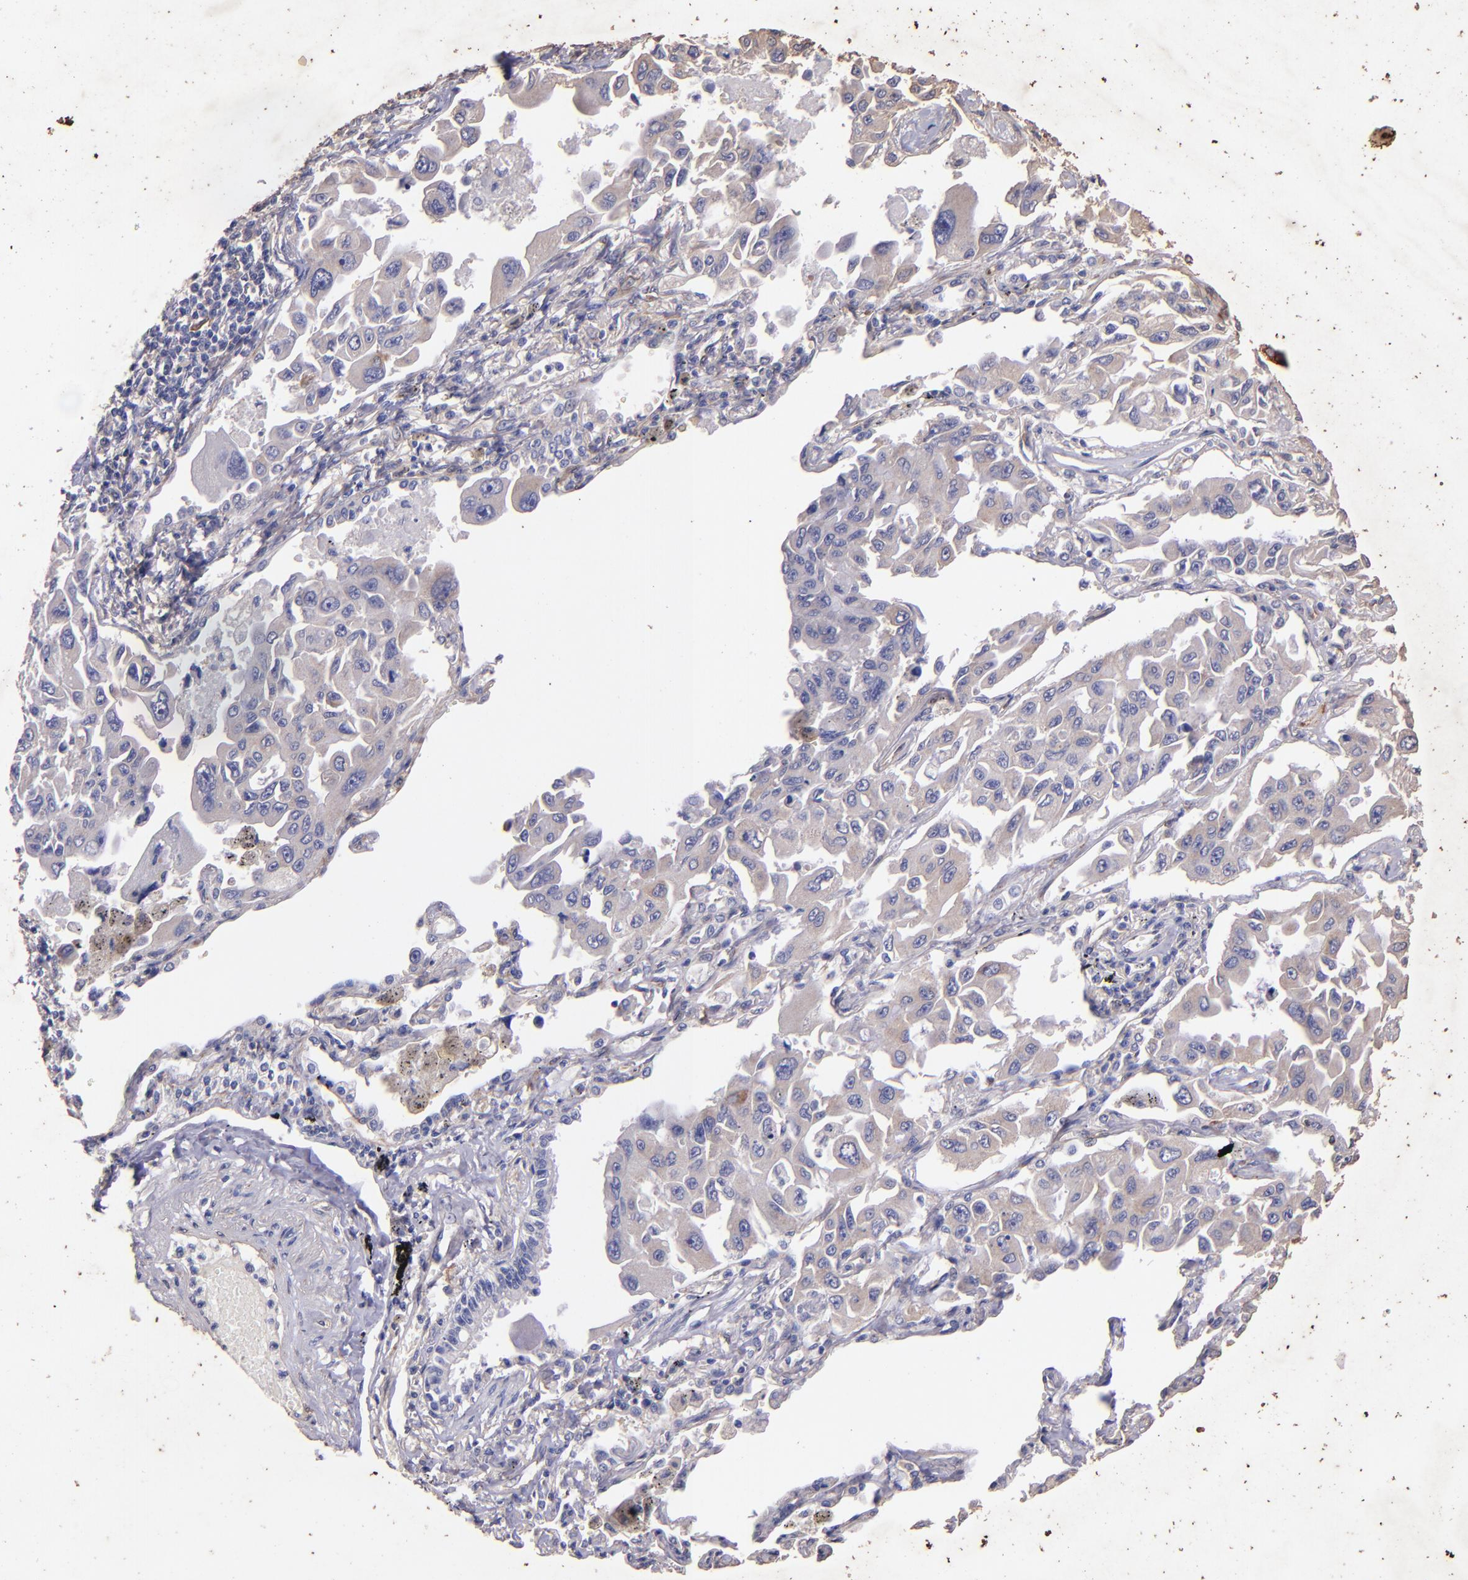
{"staining": {"intensity": "weak", "quantity": ">75%", "location": "cytoplasmic/membranous"}, "tissue": "lung cancer", "cell_type": "Tumor cells", "image_type": "cancer", "snomed": [{"axis": "morphology", "description": "Adenocarcinoma, NOS"}, {"axis": "topography", "description": "Lung"}], "caption": "Weak cytoplasmic/membranous protein staining is present in approximately >75% of tumor cells in lung cancer. (DAB = brown stain, brightfield microscopy at high magnification).", "gene": "RET", "patient": {"sex": "male", "age": 64}}